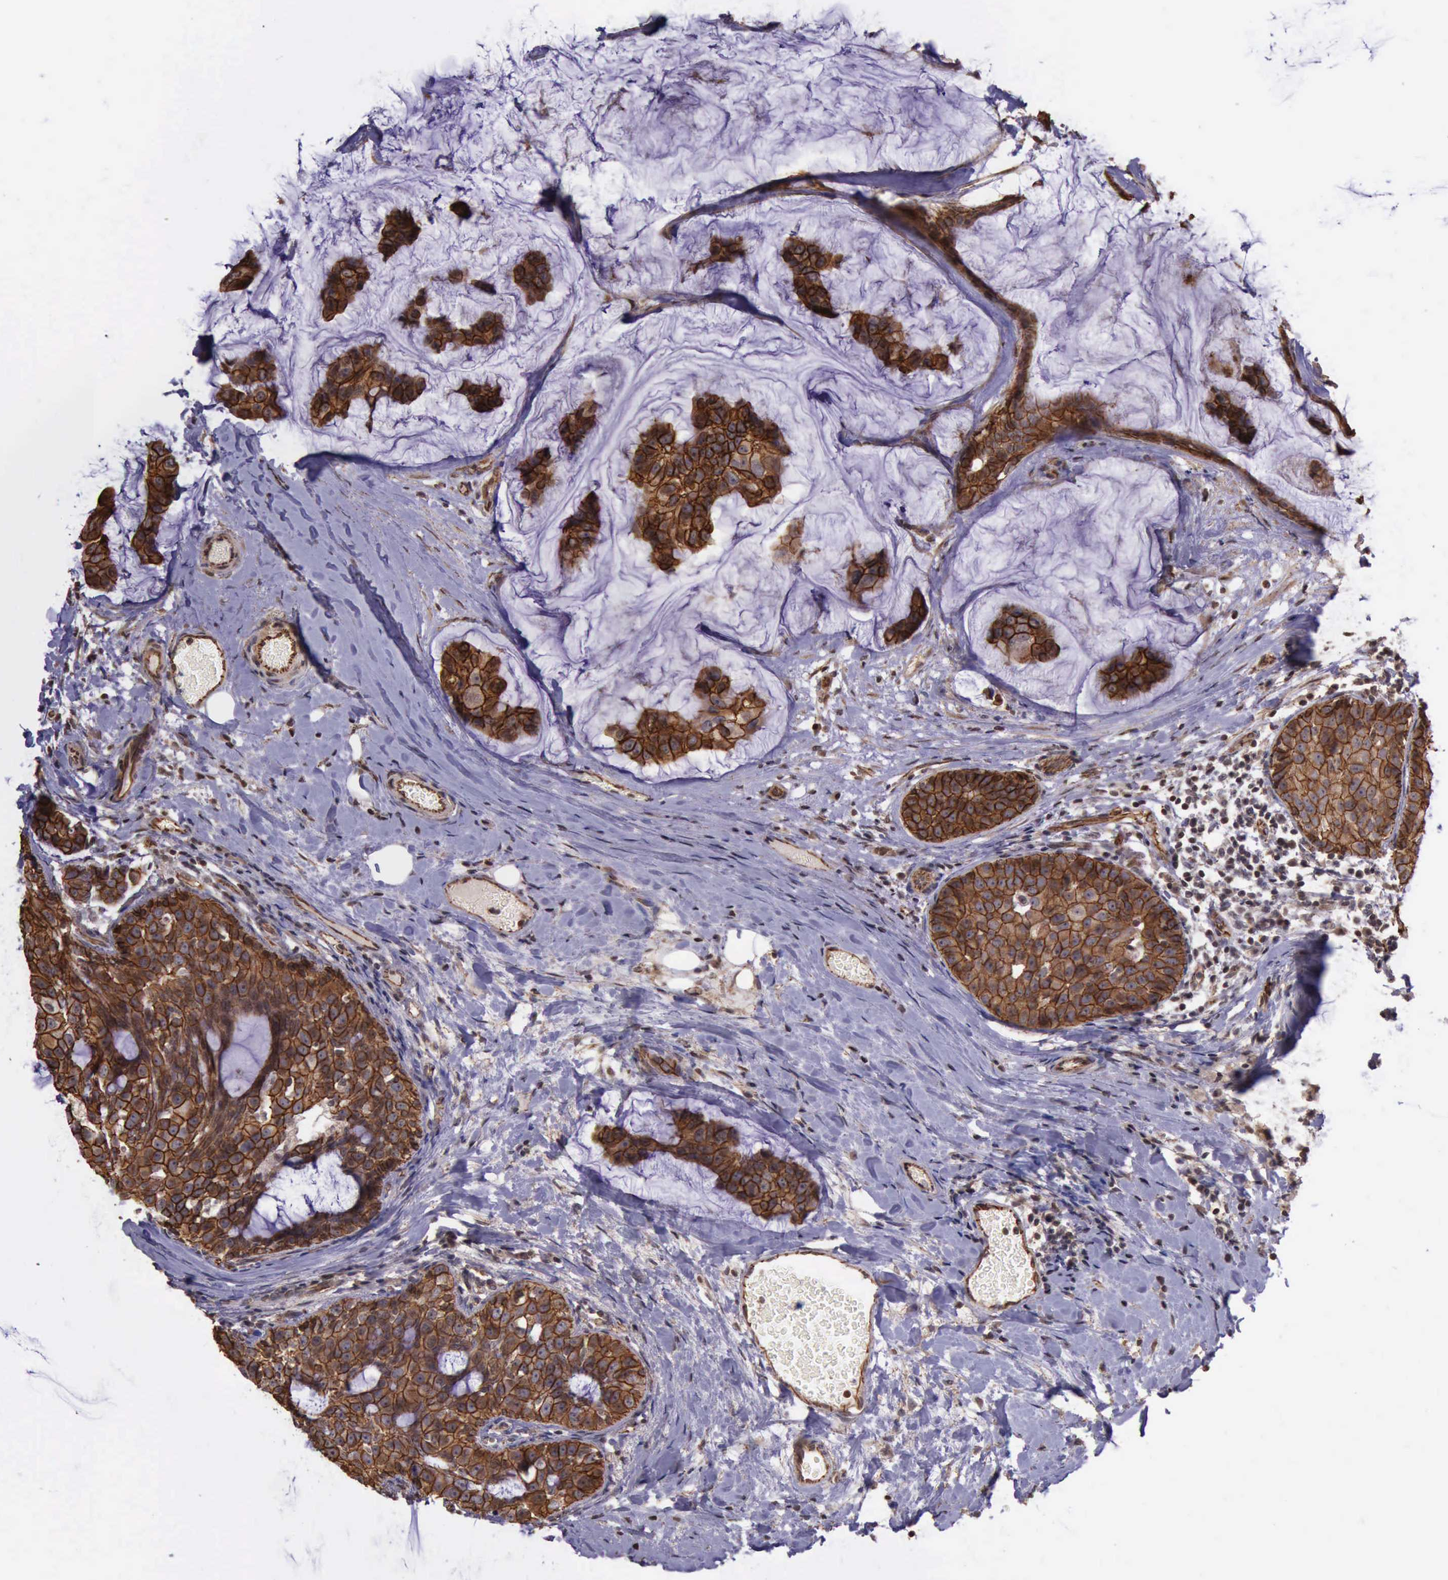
{"staining": {"intensity": "strong", "quantity": ">75%", "location": "cytoplasmic/membranous"}, "tissue": "breast cancer", "cell_type": "Tumor cells", "image_type": "cancer", "snomed": [{"axis": "morphology", "description": "Normal tissue, NOS"}, {"axis": "morphology", "description": "Duct carcinoma"}, {"axis": "topography", "description": "Breast"}], "caption": "Protein analysis of breast cancer (invasive ductal carcinoma) tissue shows strong cytoplasmic/membranous positivity in approximately >75% of tumor cells.", "gene": "CTNNB1", "patient": {"sex": "female", "age": 50}}